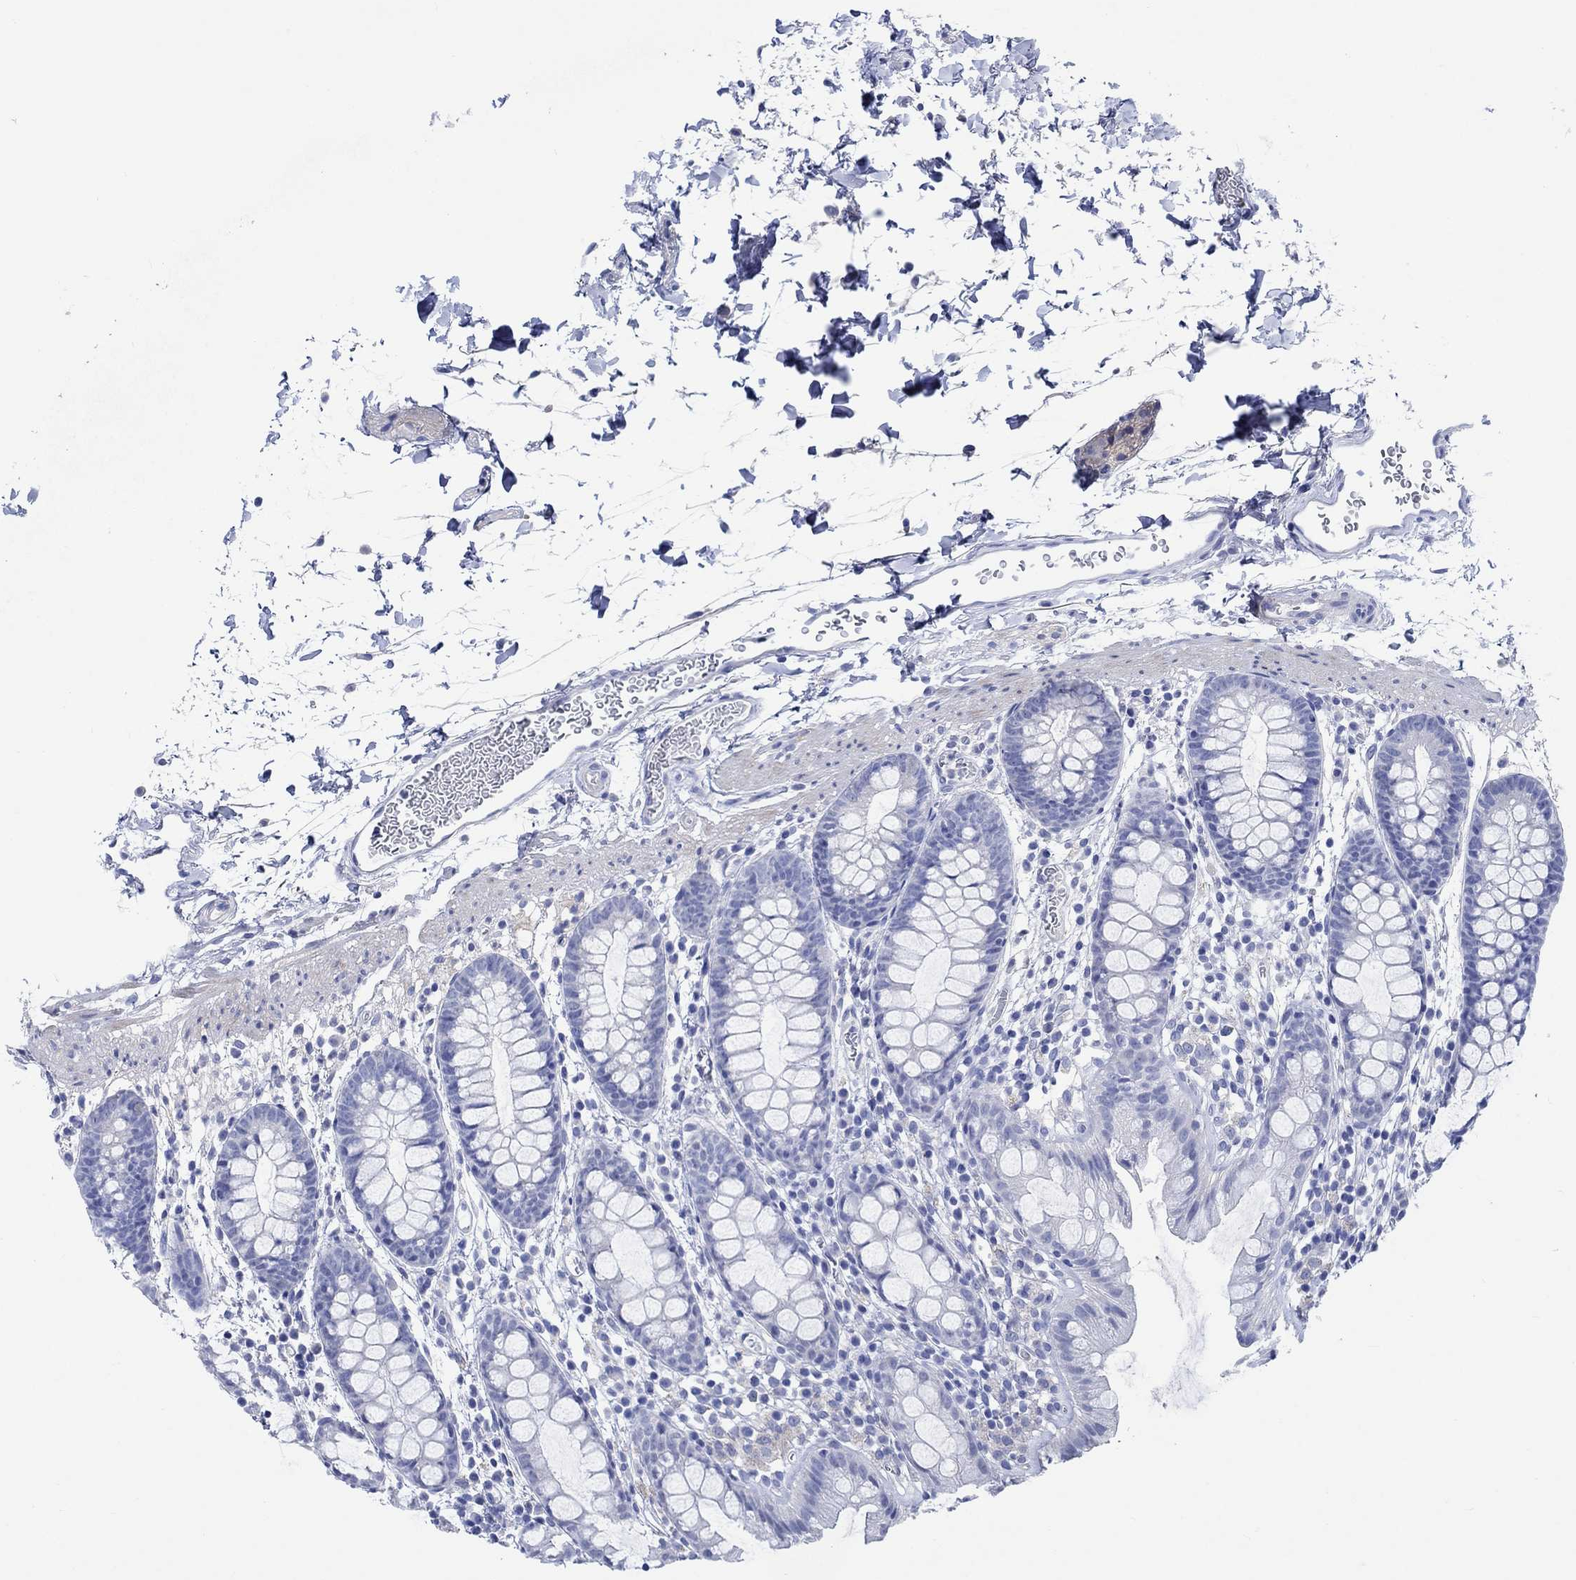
{"staining": {"intensity": "negative", "quantity": "none", "location": "none"}, "tissue": "rectum", "cell_type": "Glandular cells", "image_type": "normal", "snomed": [{"axis": "morphology", "description": "Normal tissue, NOS"}, {"axis": "topography", "description": "Rectum"}], "caption": "This micrograph is of normal rectum stained with immunohistochemistry (IHC) to label a protein in brown with the nuclei are counter-stained blue. There is no staining in glandular cells.", "gene": "SHISA4", "patient": {"sex": "male", "age": 57}}